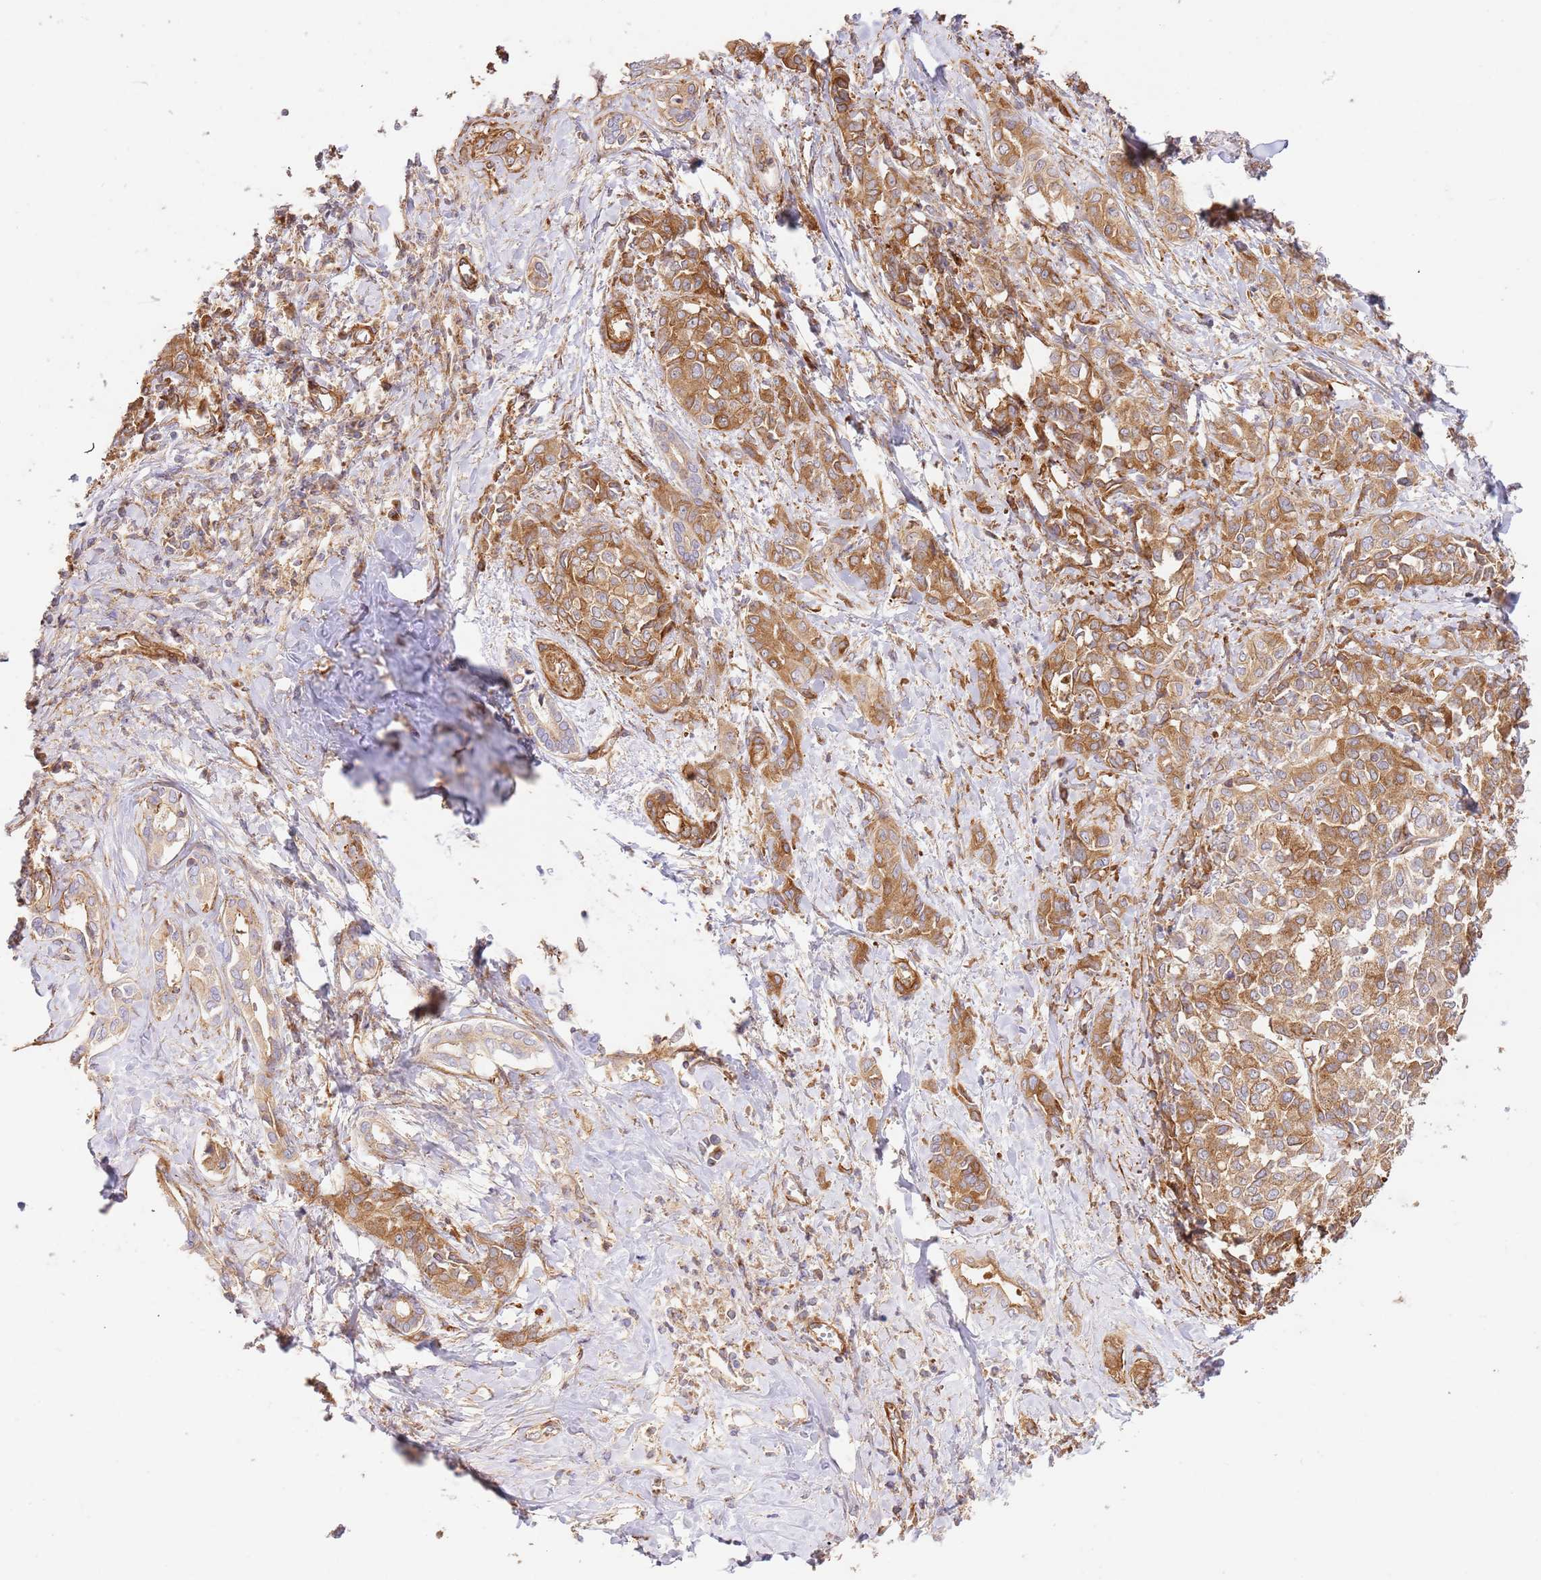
{"staining": {"intensity": "moderate", "quantity": ">75%", "location": "cytoplasmic/membranous"}, "tissue": "liver cancer", "cell_type": "Tumor cells", "image_type": "cancer", "snomed": [{"axis": "morphology", "description": "Cholangiocarcinoma"}, {"axis": "topography", "description": "Liver"}], "caption": "Moderate cytoplasmic/membranous protein positivity is seen in about >75% of tumor cells in liver cancer (cholangiocarcinoma).", "gene": "ZBTB39", "patient": {"sex": "female", "age": 77}}